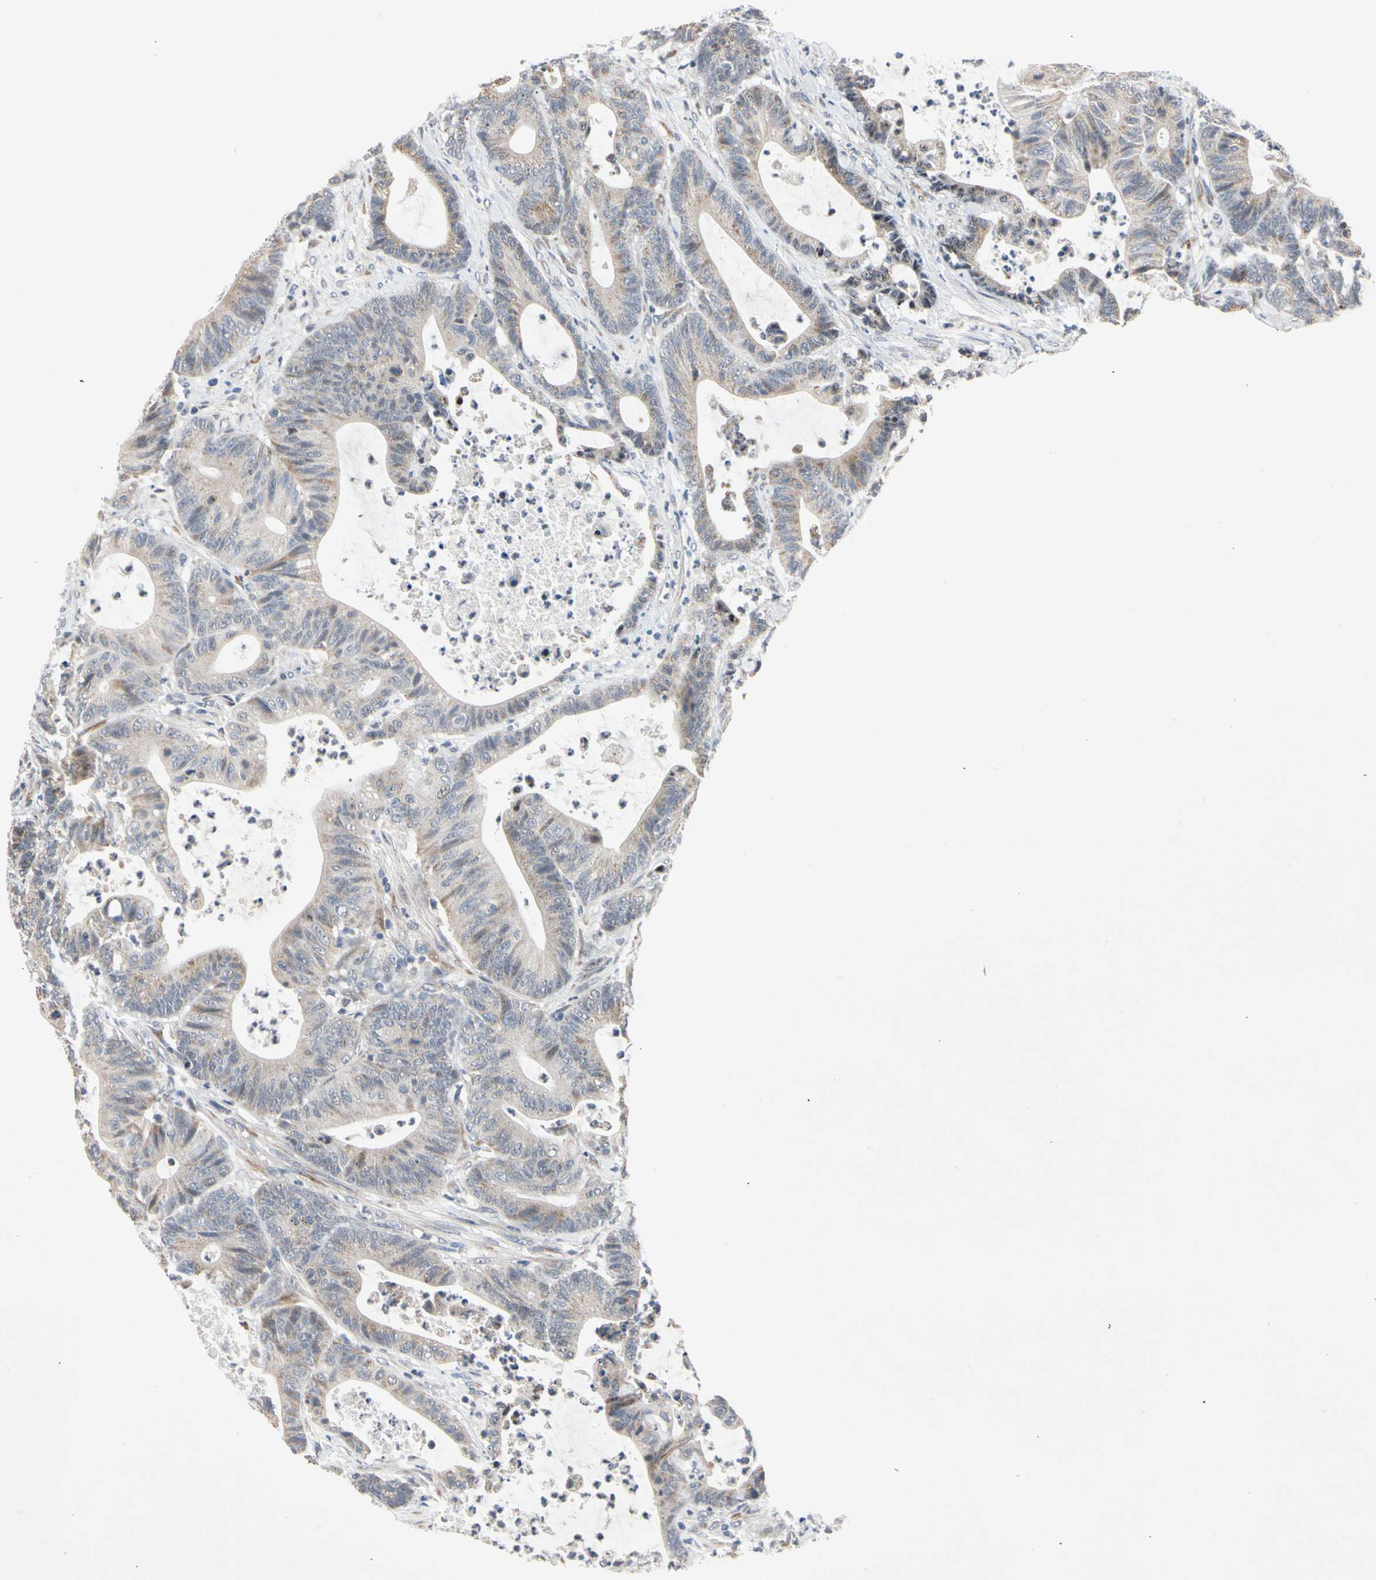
{"staining": {"intensity": "weak", "quantity": ">75%", "location": "cytoplasmic/membranous"}, "tissue": "colorectal cancer", "cell_type": "Tumor cells", "image_type": "cancer", "snomed": [{"axis": "morphology", "description": "Adenocarcinoma, NOS"}, {"axis": "topography", "description": "Colon"}], "caption": "A photomicrograph showing weak cytoplasmic/membranous expression in approximately >75% of tumor cells in colorectal cancer (adenocarcinoma), as visualized by brown immunohistochemical staining.", "gene": "MARK1", "patient": {"sex": "female", "age": 84}}